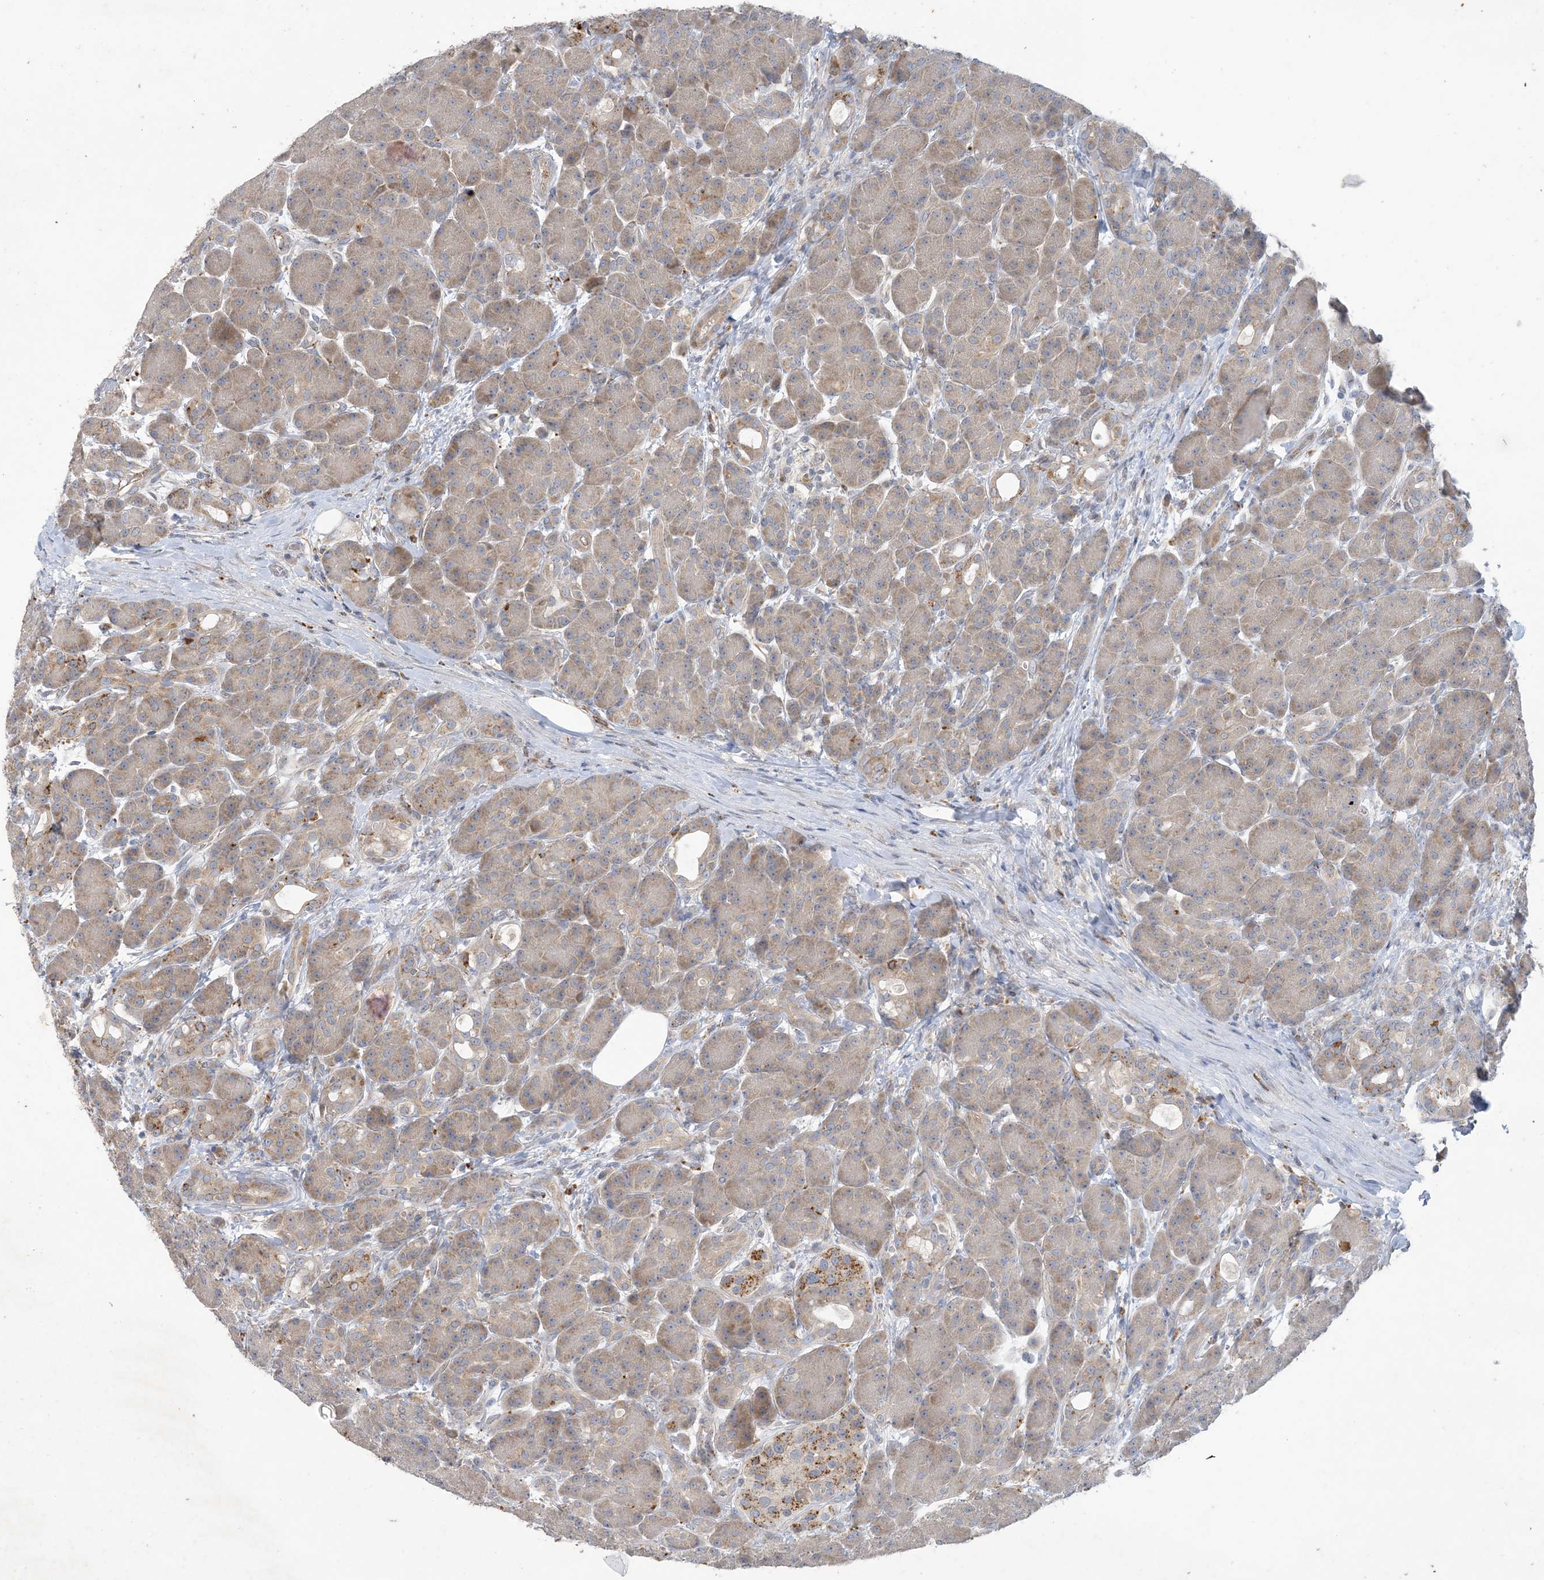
{"staining": {"intensity": "moderate", "quantity": "25%-75%", "location": "cytoplasmic/membranous"}, "tissue": "pancreas", "cell_type": "Exocrine glandular cells", "image_type": "normal", "snomed": [{"axis": "morphology", "description": "Normal tissue, NOS"}, {"axis": "topography", "description": "Pancreas"}], "caption": "DAB immunohistochemical staining of unremarkable human pancreas exhibits moderate cytoplasmic/membranous protein positivity in about 25%-75% of exocrine glandular cells.", "gene": "MRPS18A", "patient": {"sex": "male", "age": 63}}